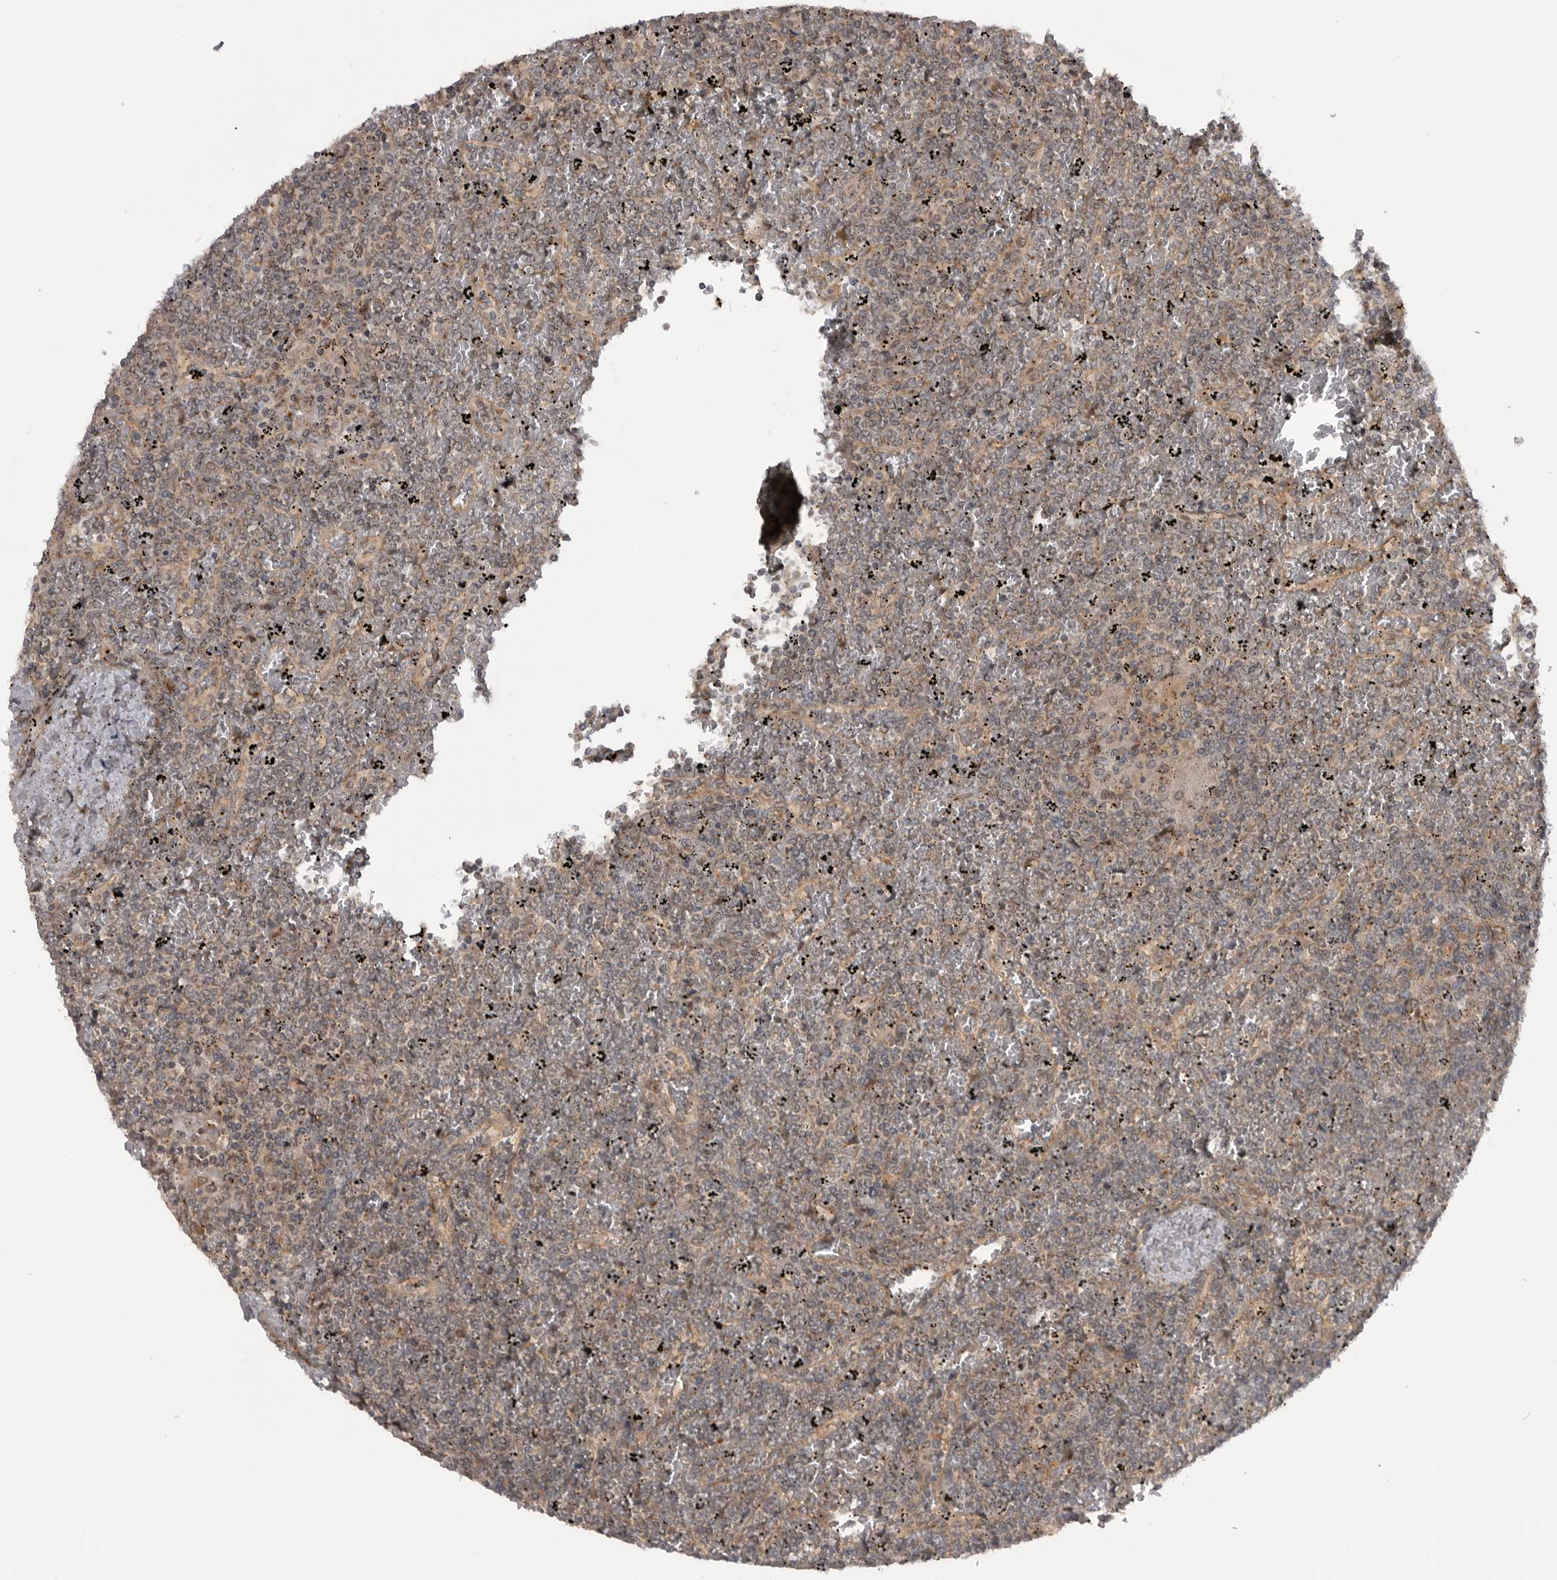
{"staining": {"intensity": "weak", "quantity": ">75%", "location": "nuclear"}, "tissue": "lymphoma", "cell_type": "Tumor cells", "image_type": "cancer", "snomed": [{"axis": "morphology", "description": "Malignant lymphoma, non-Hodgkin's type, Low grade"}, {"axis": "topography", "description": "Spleen"}], "caption": "Human malignant lymphoma, non-Hodgkin's type (low-grade) stained with a protein marker shows weak staining in tumor cells.", "gene": "PDCL", "patient": {"sex": "female", "age": 19}}